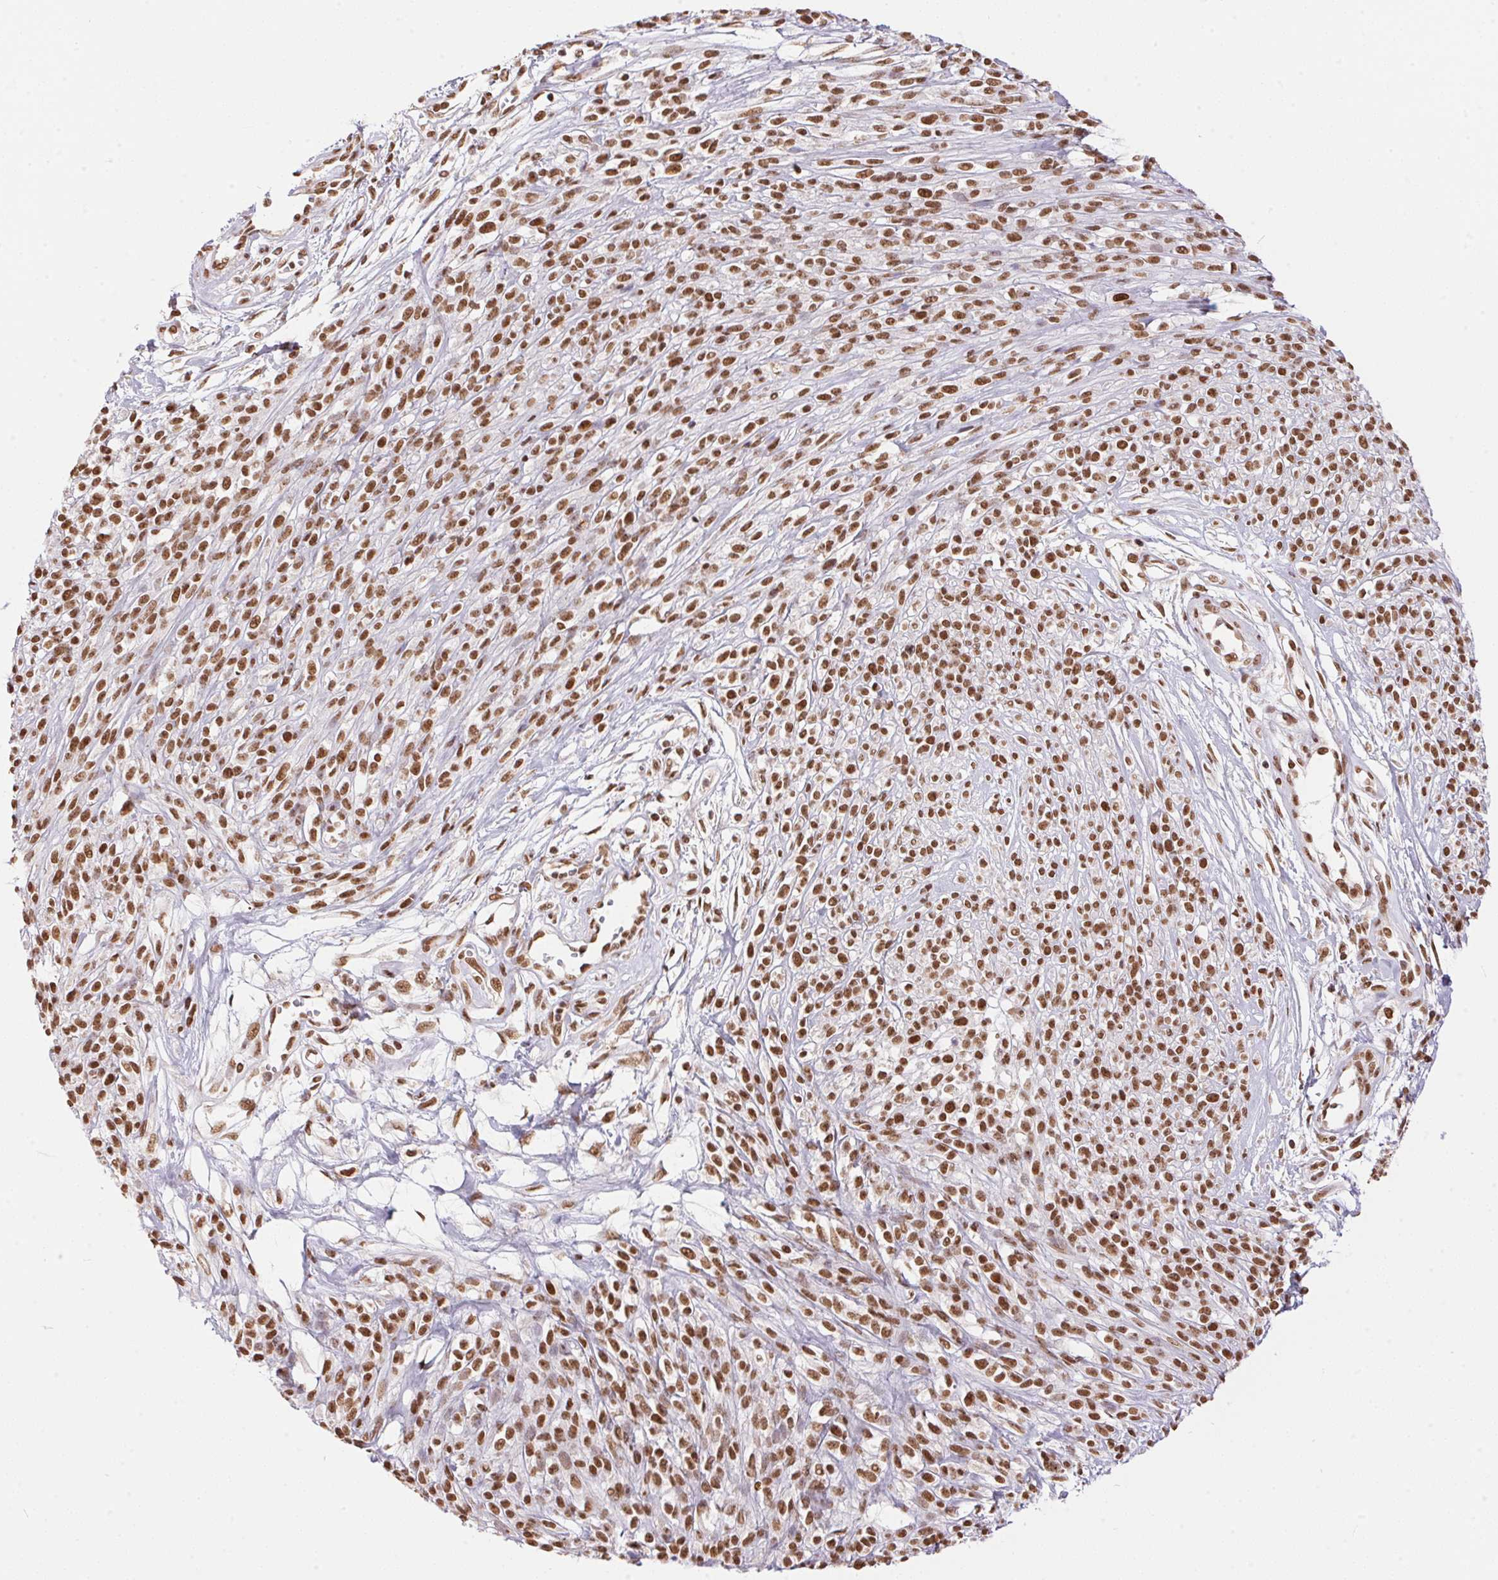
{"staining": {"intensity": "moderate", "quantity": ">75%", "location": "nuclear"}, "tissue": "melanoma", "cell_type": "Tumor cells", "image_type": "cancer", "snomed": [{"axis": "morphology", "description": "Malignant melanoma, NOS"}, {"axis": "topography", "description": "Skin"}, {"axis": "topography", "description": "Skin of trunk"}], "caption": "Moderate nuclear staining is present in approximately >75% of tumor cells in malignant melanoma.", "gene": "NFE2L1", "patient": {"sex": "male", "age": 74}}